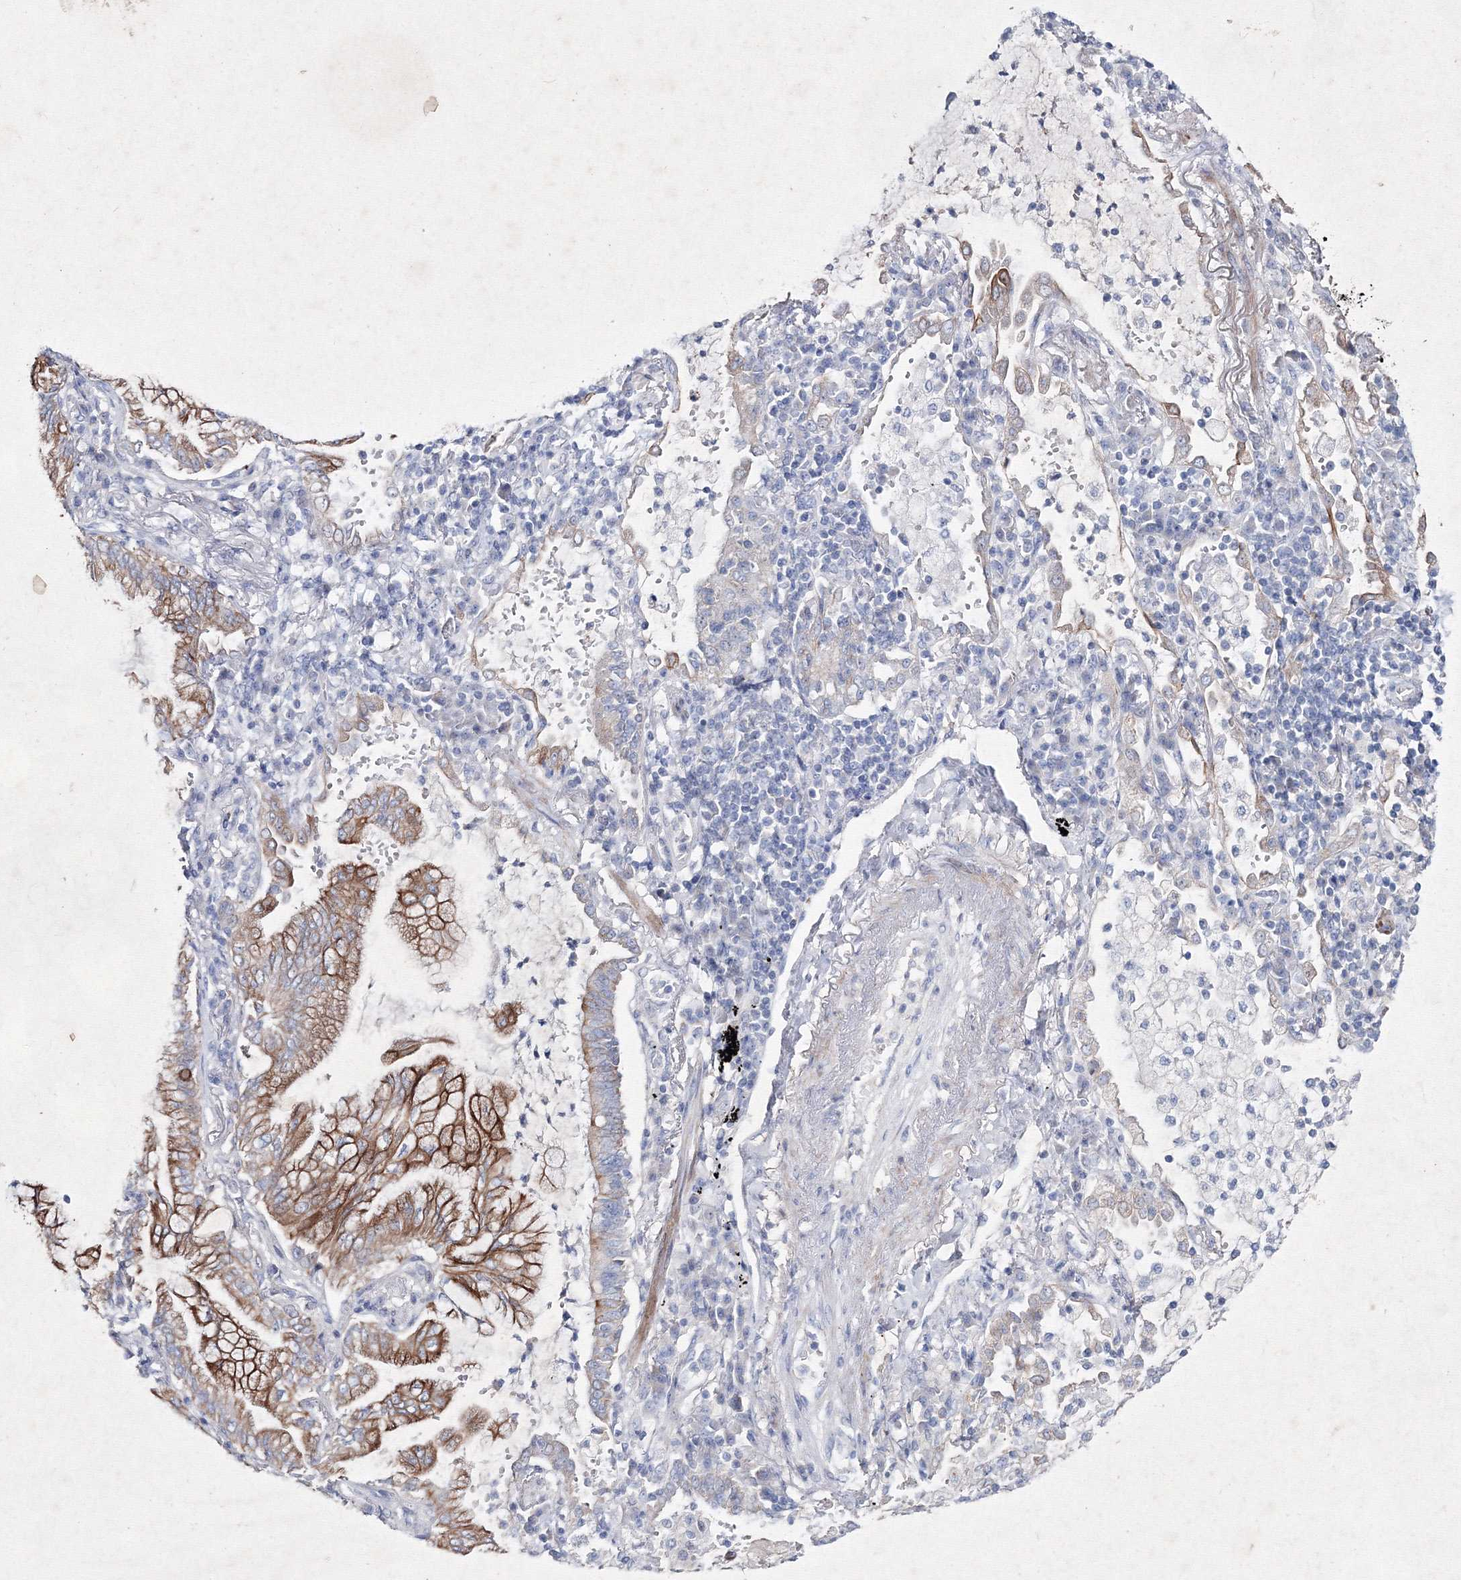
{"staining": {"intensity": "strong", "quantity": ">75%", "location": "cytoplasmic/membranous"}, "tissue": "lung cancer", "cell_type": "Tumor cells", "image_type": "cancer", "snomed": [{"axis": "morphology", "description": "Adenocarcinoma, NOS"}, {"axis": "topography", "description": "Lung"}], "caption": "This is an image of immunohistochemistry (IHC) staining of adenocarcinoma (lung), which shows strong positivity in the cytoplasmic/membranous of tumor cells.", "gene": "SMIM29", "patient": {"sex": "female", "age": 70}}